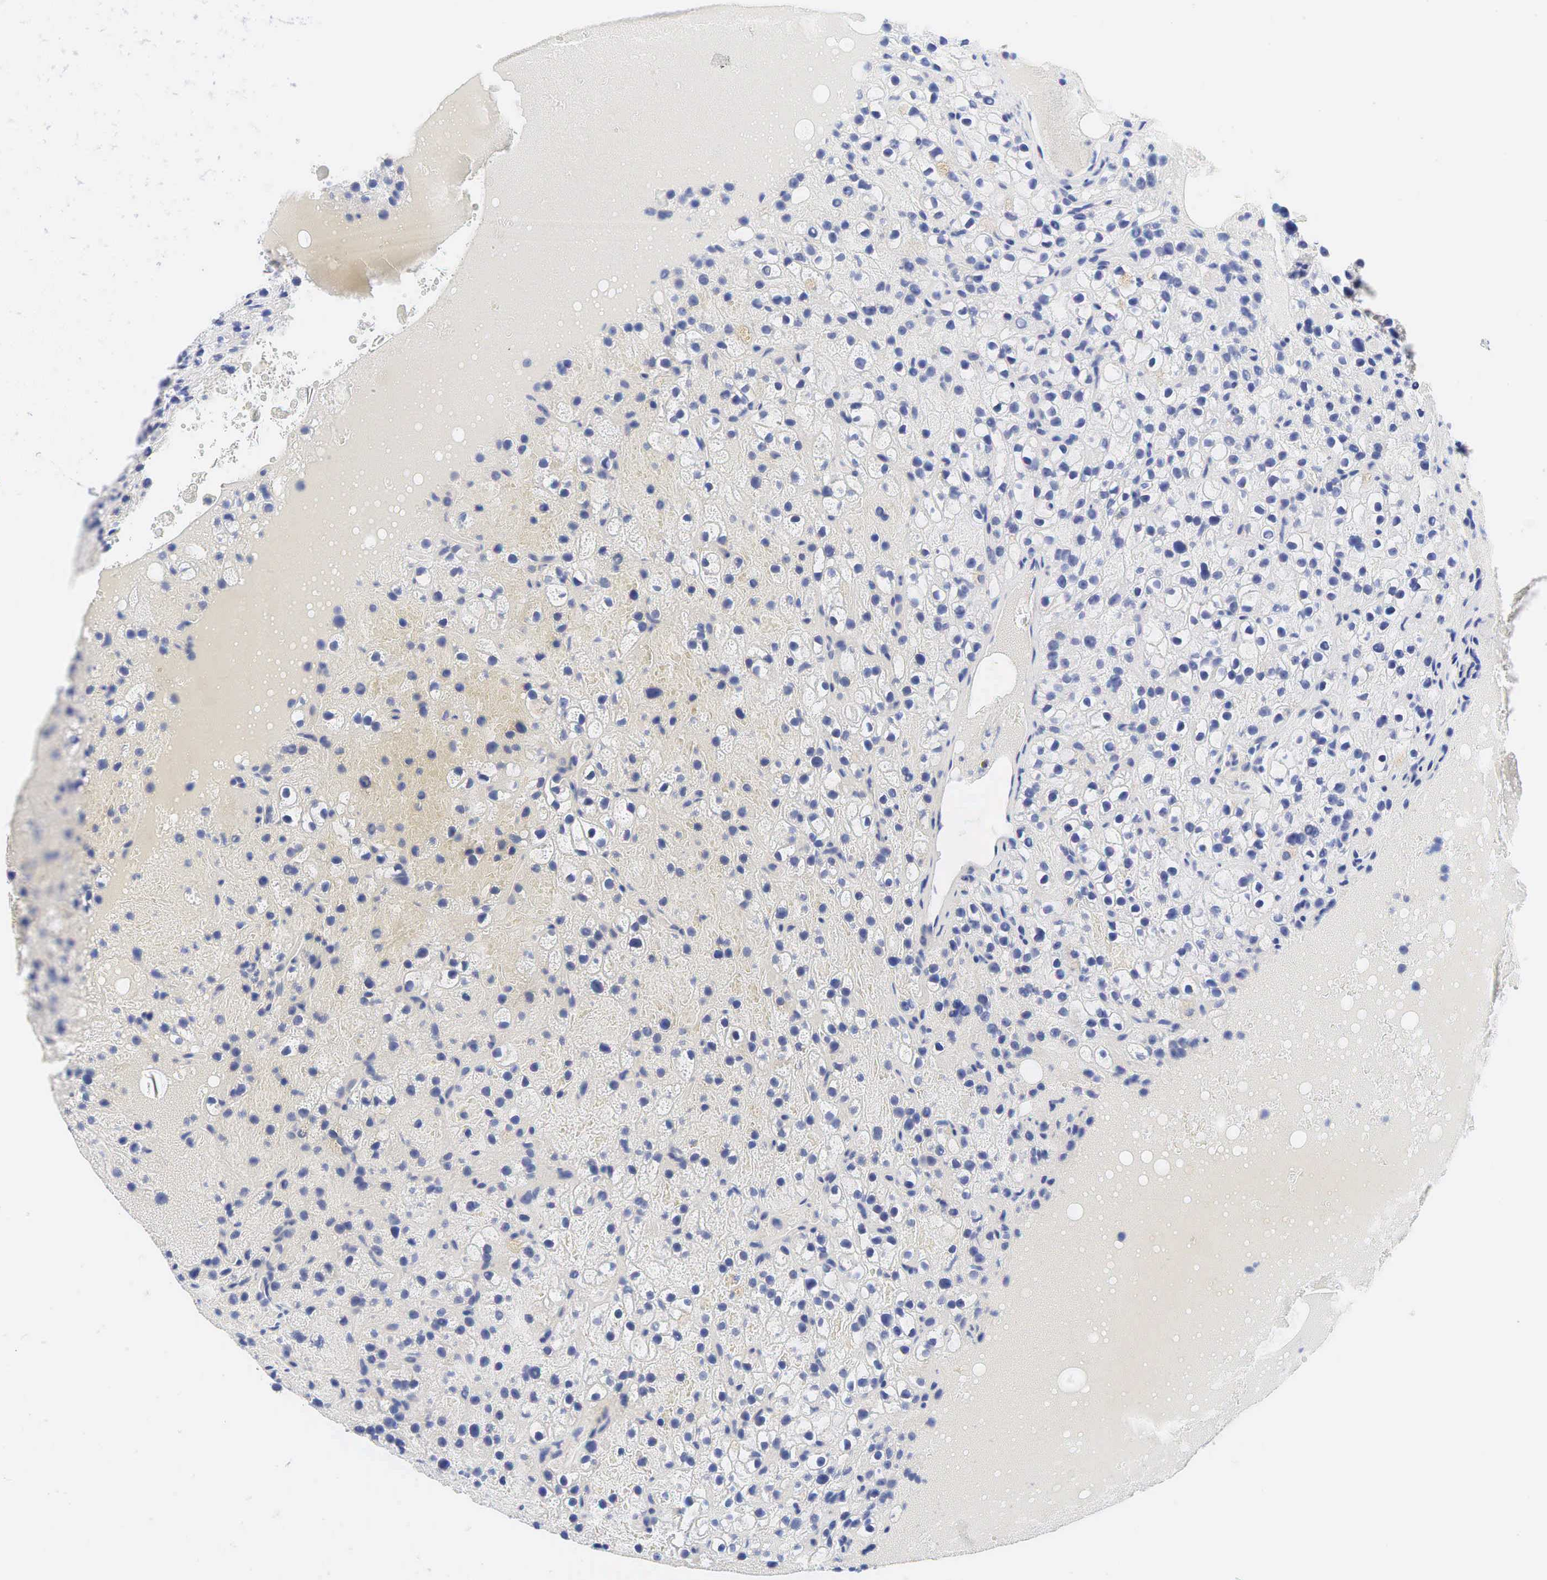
{"staining": {"intensity": "negative", "quantity": "none", "location": "none"}, "tissue": "parathyroid gland", "cell_type": "Glandular cells", "image_type": "normal", "snomed": [{"axis": "morphology", "description": "Normal tissue, NOS"}, {"axis": "topography", "description": "Parathyroid gland"}], "caption": "This is an IHC histopathology image of benign human parathyroid gland. There is no expression in glandular cells.", "gene": "AR", "patient": {"sex": "female", "age": 71}}